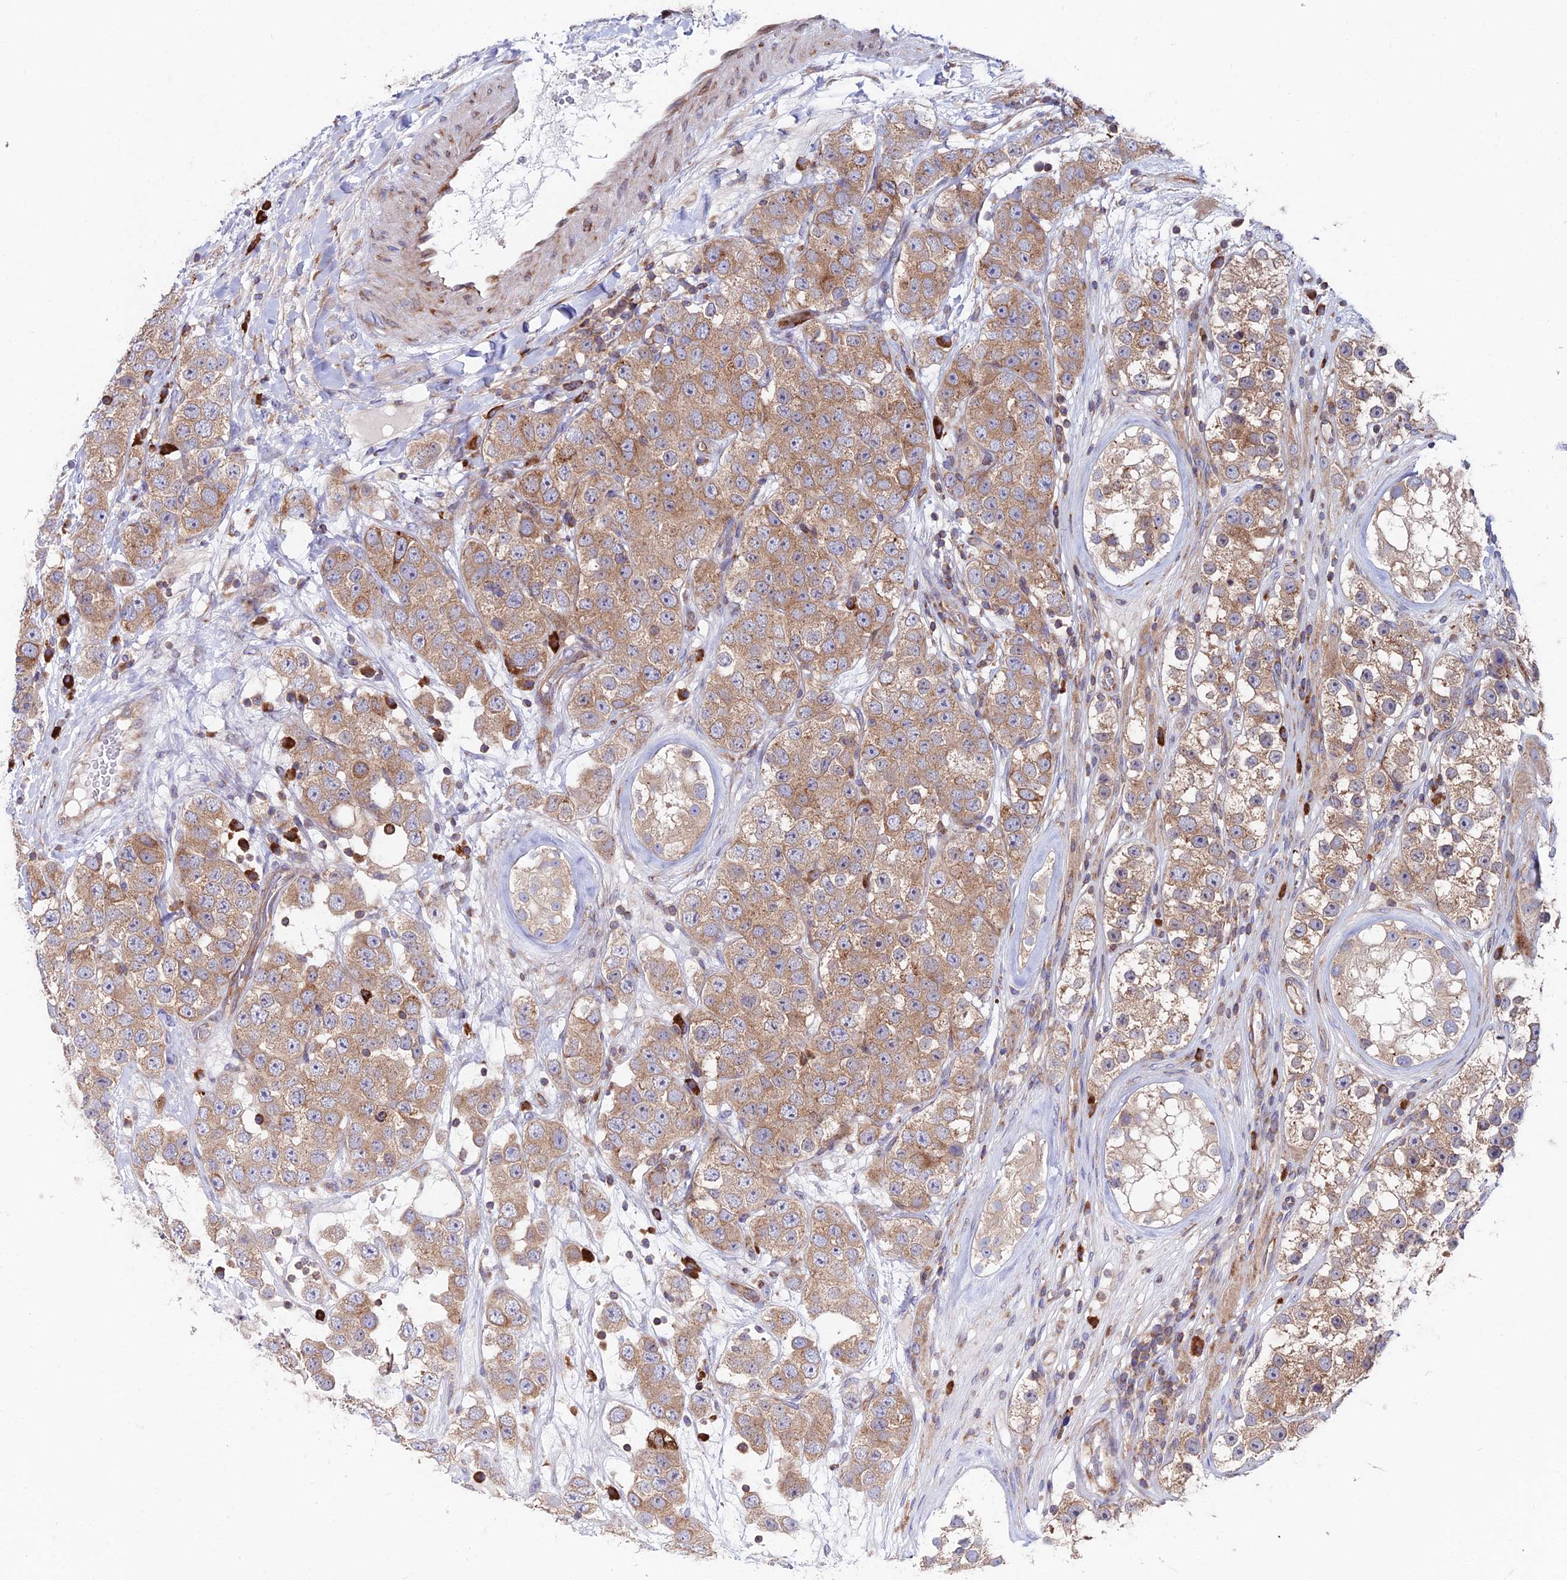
{"staining": {"intensity": "moderate", "quantity": ">75%", "location": "cytoplasmic/membranous"}, "tissue": "testis cancer", "cell_type": "Tumor cells", "image_type": "cancer", "snomed": [{"axis": "morphology", "description": "Seminoma, NOS"}, {"axis": "topography", "description": "Testis"}], "caption": "There is medium levels of moderate cytoplasmic/membranous staining in tumor cells of seminoma (testis), as demonstrated by immunohistochemical staining (brown color).", "gene": "EIF3K", "patient": {"sex": "male", "age": 28}}